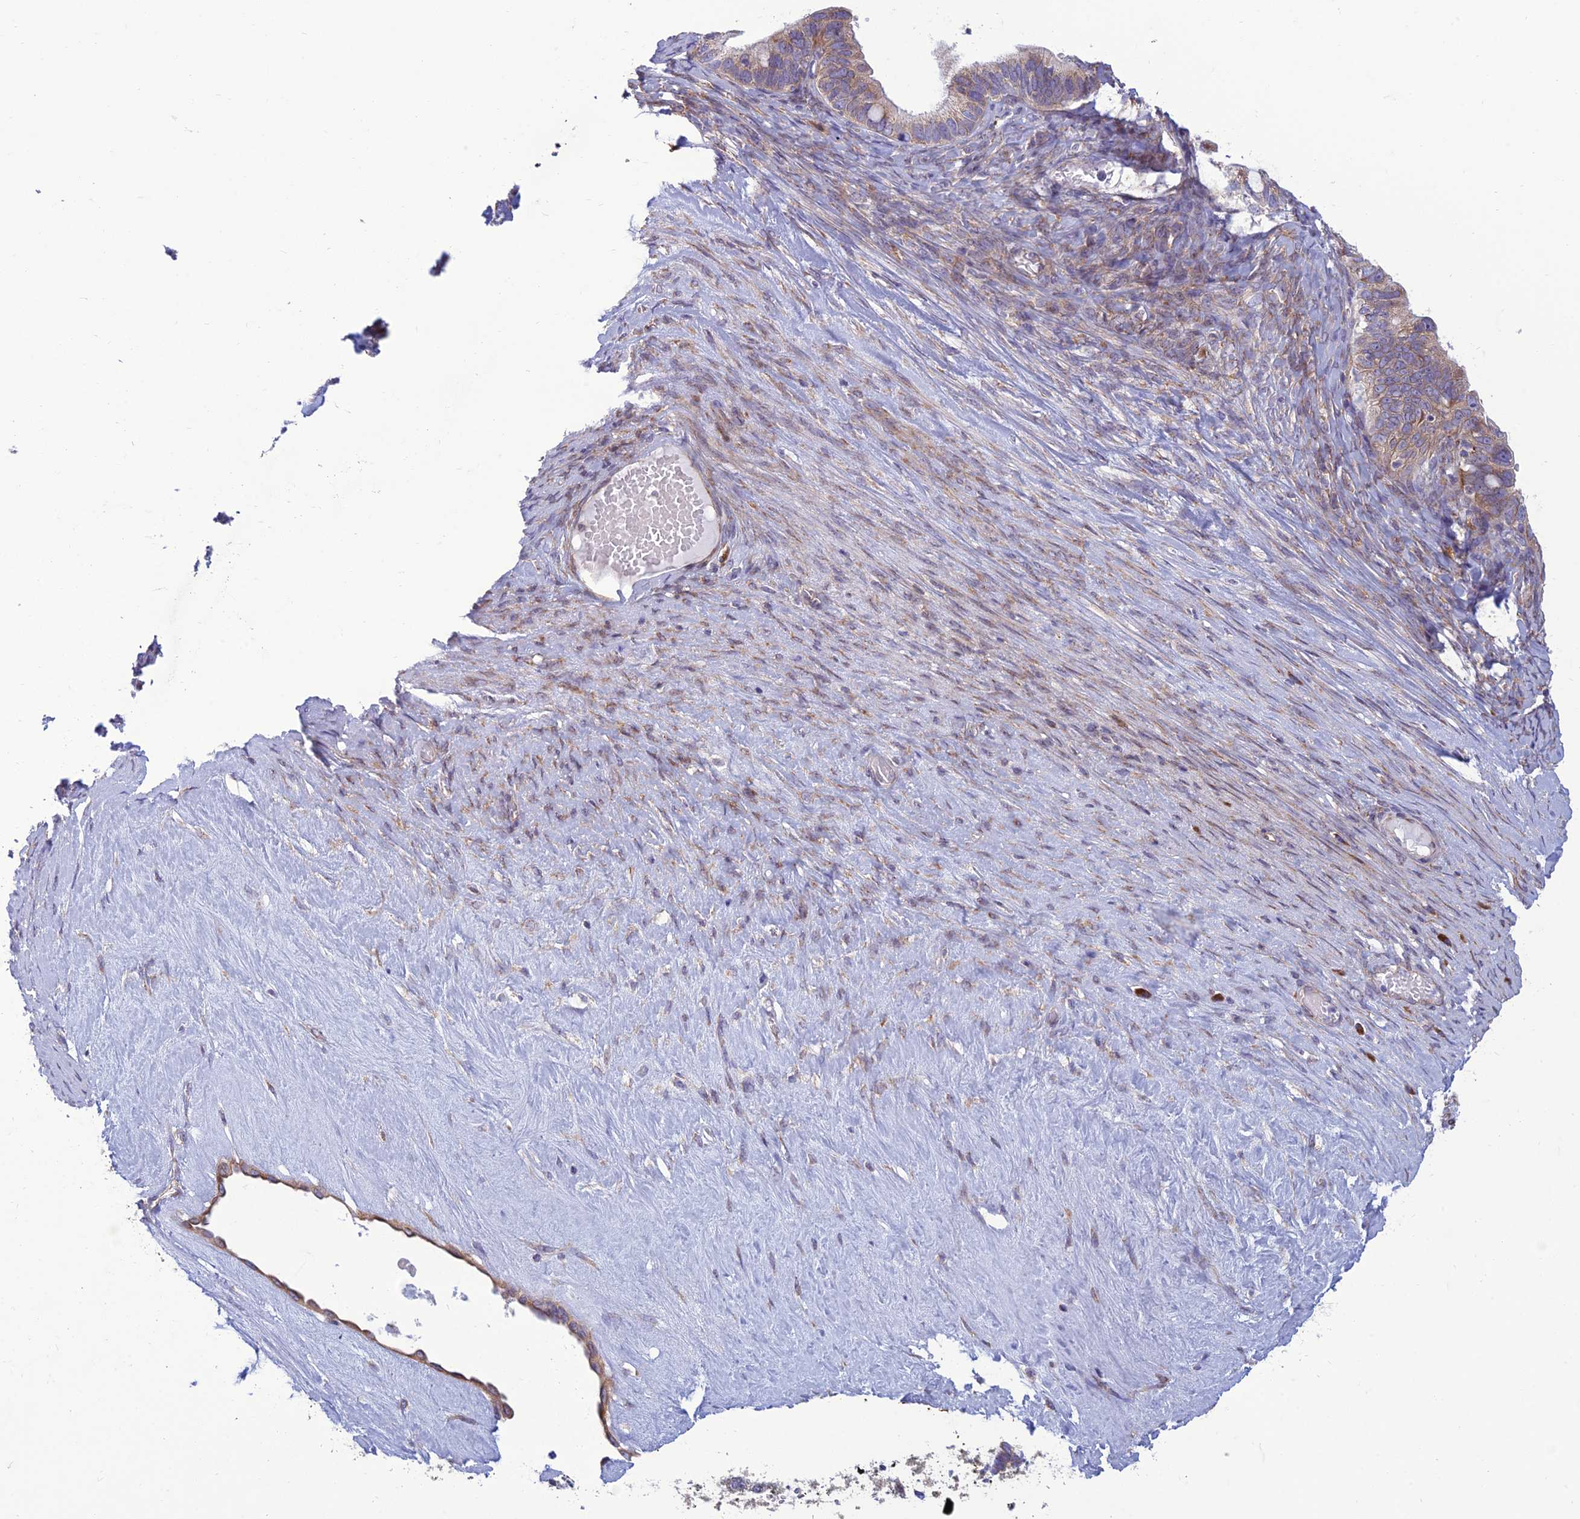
{"staining": {"intensity": "moderate", "quantity": "<25%", "location": "cytoplasmic/membranous"}, "tissue": "ovarian cancer", "cell_type": "Tumor cells", "image_type": "cancer", "snomed": [{"axis": "morphology", "description": "Cystadenocarcinoma, serous, NOS"}, {"axis": "topography", "description": "Ovary"}], "caption": "Serous cystadenocarcinoma (ovarian) was stained to show a protein in brown. There is low levels of moderate cytoplasmic/membranous staining in approximately <25% of tumor cells.", "gene": "RPL17-C18orf32", "patient": {"sex": "female", "age": 56}}